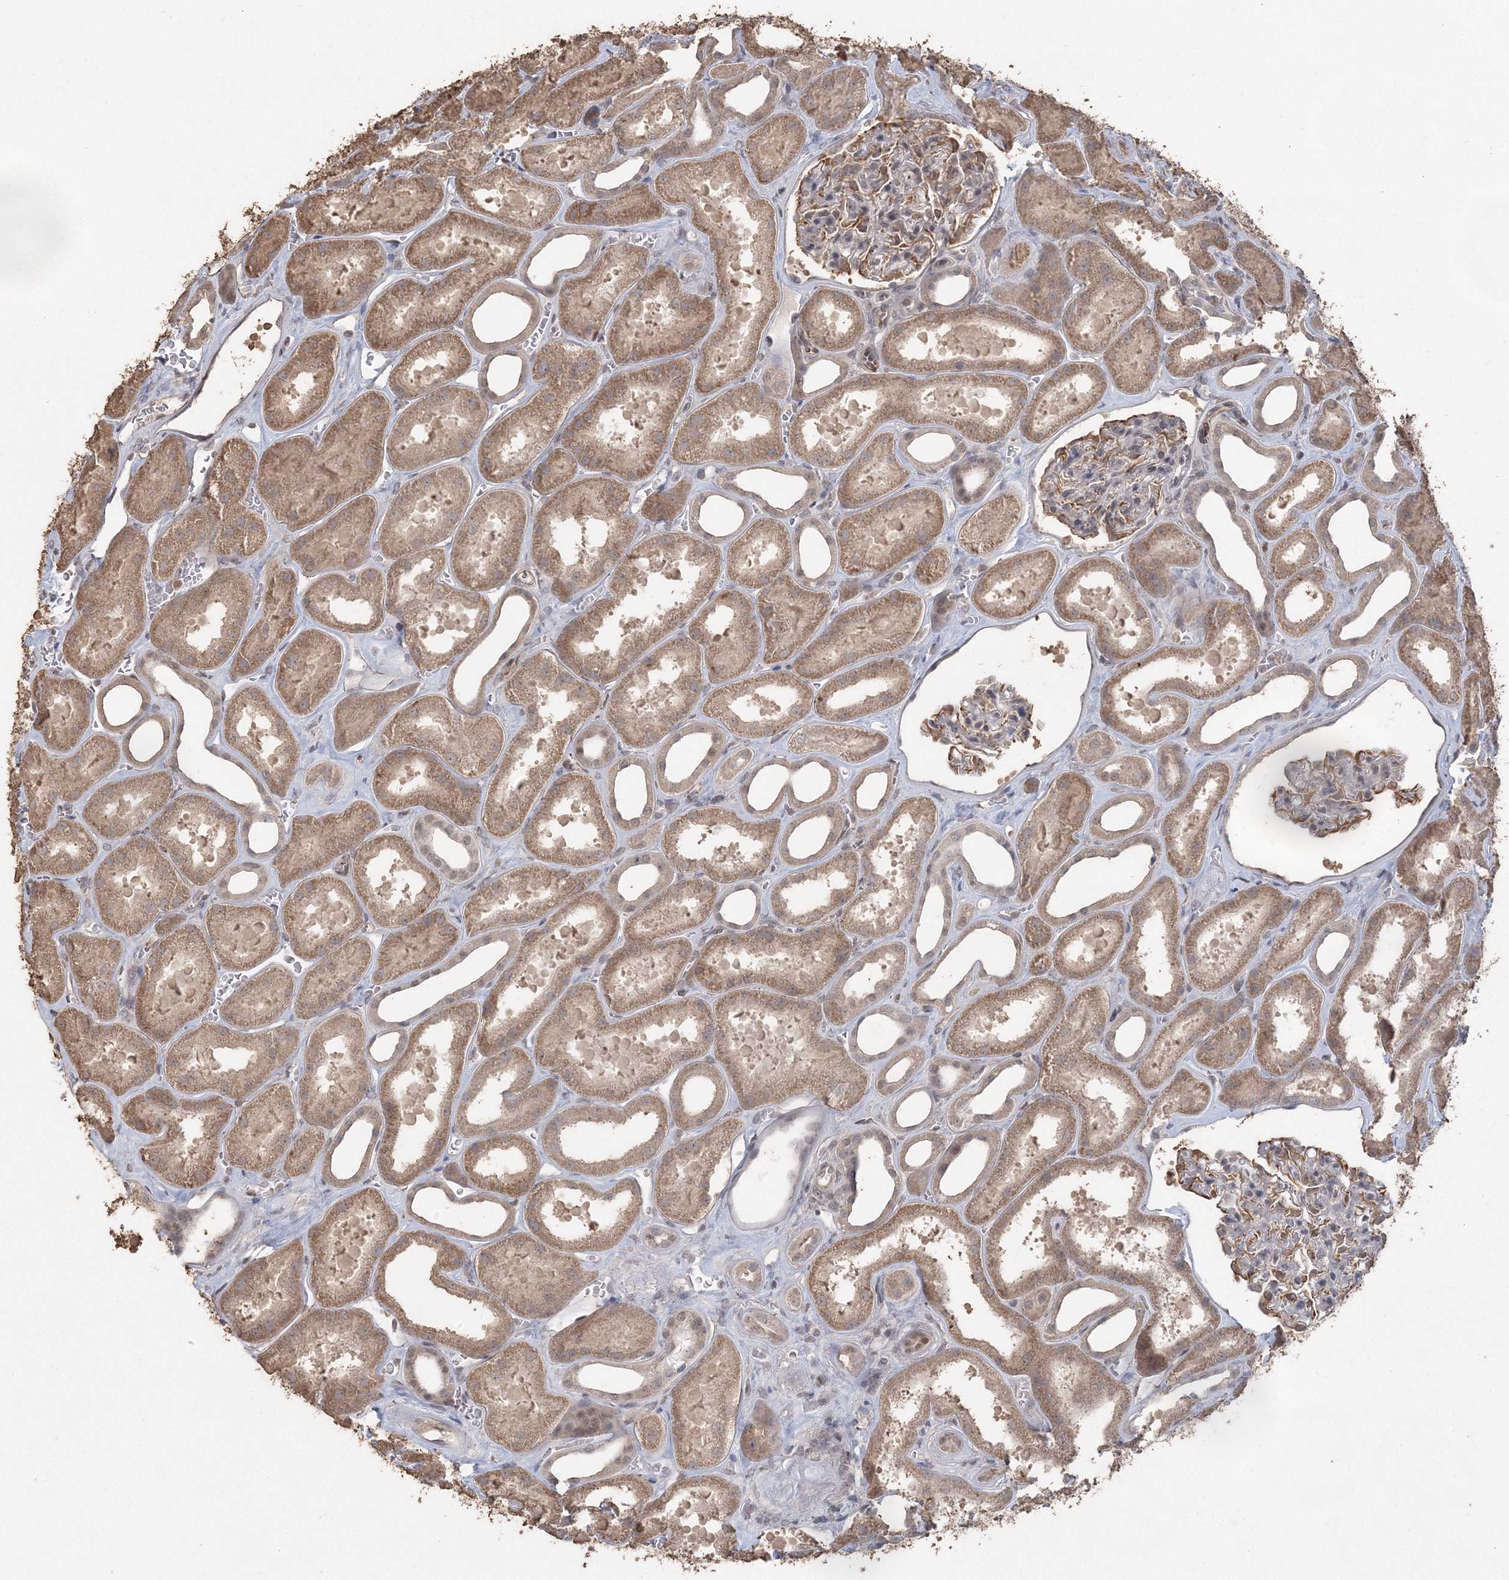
{"staining": {"intensity": "moderate", "quantity": "25%-75%", "location": "cytoplasmic/membranous"}, "tissue": "kidney", "cell_type": "Cells in glomeruli", "image_type": "normal", "snomed": [{"axis": "morphology", "description": "Normal tissue, NOS"}, {"axis": "morphology", "description": "Adenocarcinoma, NOS"}, {"axis": "topography", "description": "Kidney"}], "caption": "IHC micrograph of benign human kidney stained for a protein (brown), which reveals medium levels of moderate cytoplasmic/membranous positivity in approximately 25%-75% of cells in glomeruli.", "gene": "UIMC1", "patient": {"sex": "female", "age": 68}}